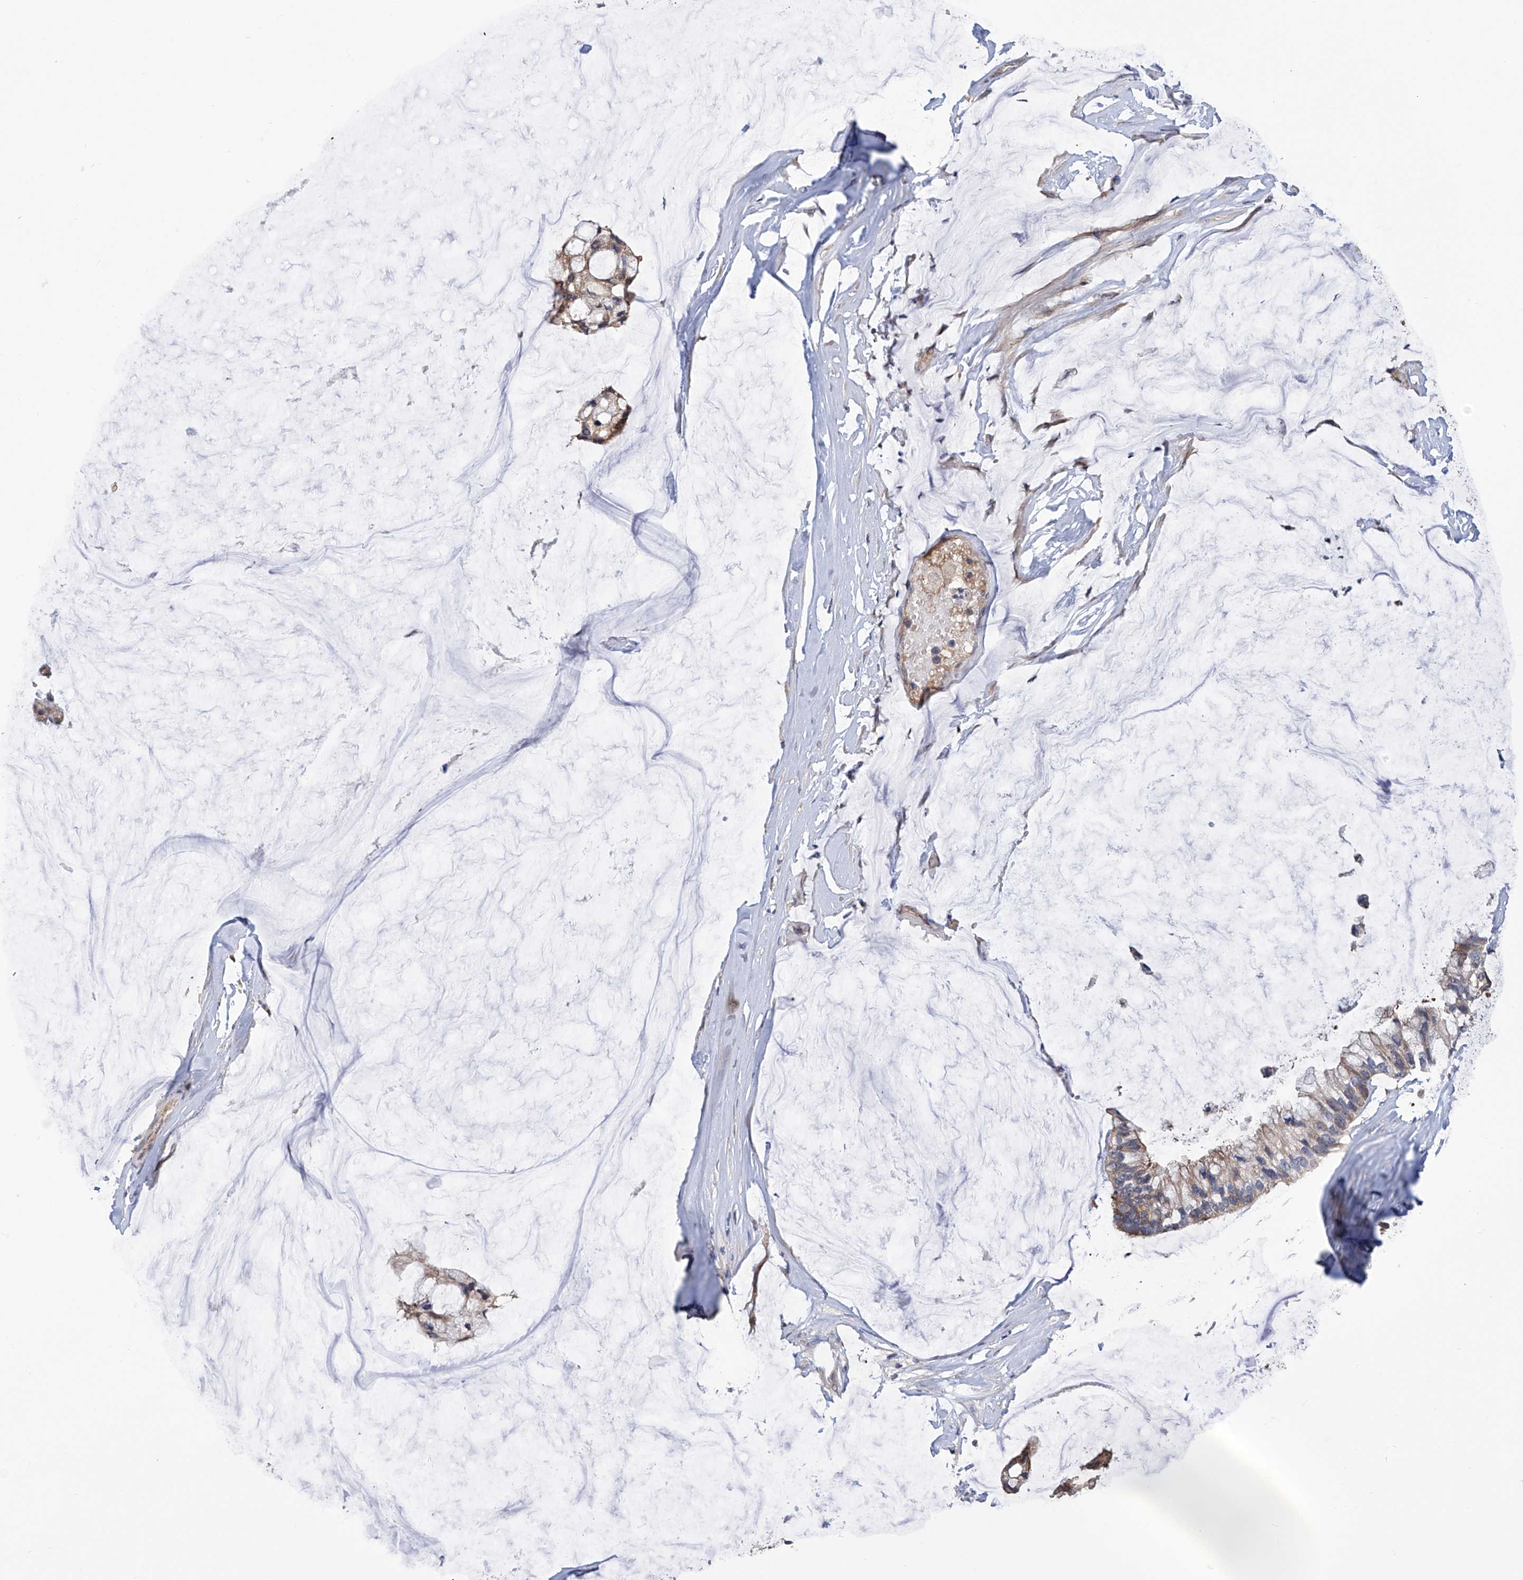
{"staining": {"intensity": "moderate", "quantity": ">75%", "location": "cytoplasmic/membranous"}, "tissue": "ovarian cancer", "cell_type": "Tumor cells", "image_type": "cancer", "snomed": [{"axis": "morphology", "description": "Cystadenocarcinoma, mucinous, NOS"}, {"axis": "topography", "description": "Ovary"}], "caption": "Immunohistochemistry staining of ovarian mucinous cystadenocarcinoma, which shows medium levels of moderate cytoplasmic/membranous positivity in about >75% of tumor cells indicating moderate cytoplasmic/membranous protein expression. The staining was performed using DAB (3,3'-diaminobenzidine) (brown) for protein detection and nuclei were counterstained in hematoxylin (blue).", "gene": "NUDT17", "patient": {"sex": "female", "age": 39}}